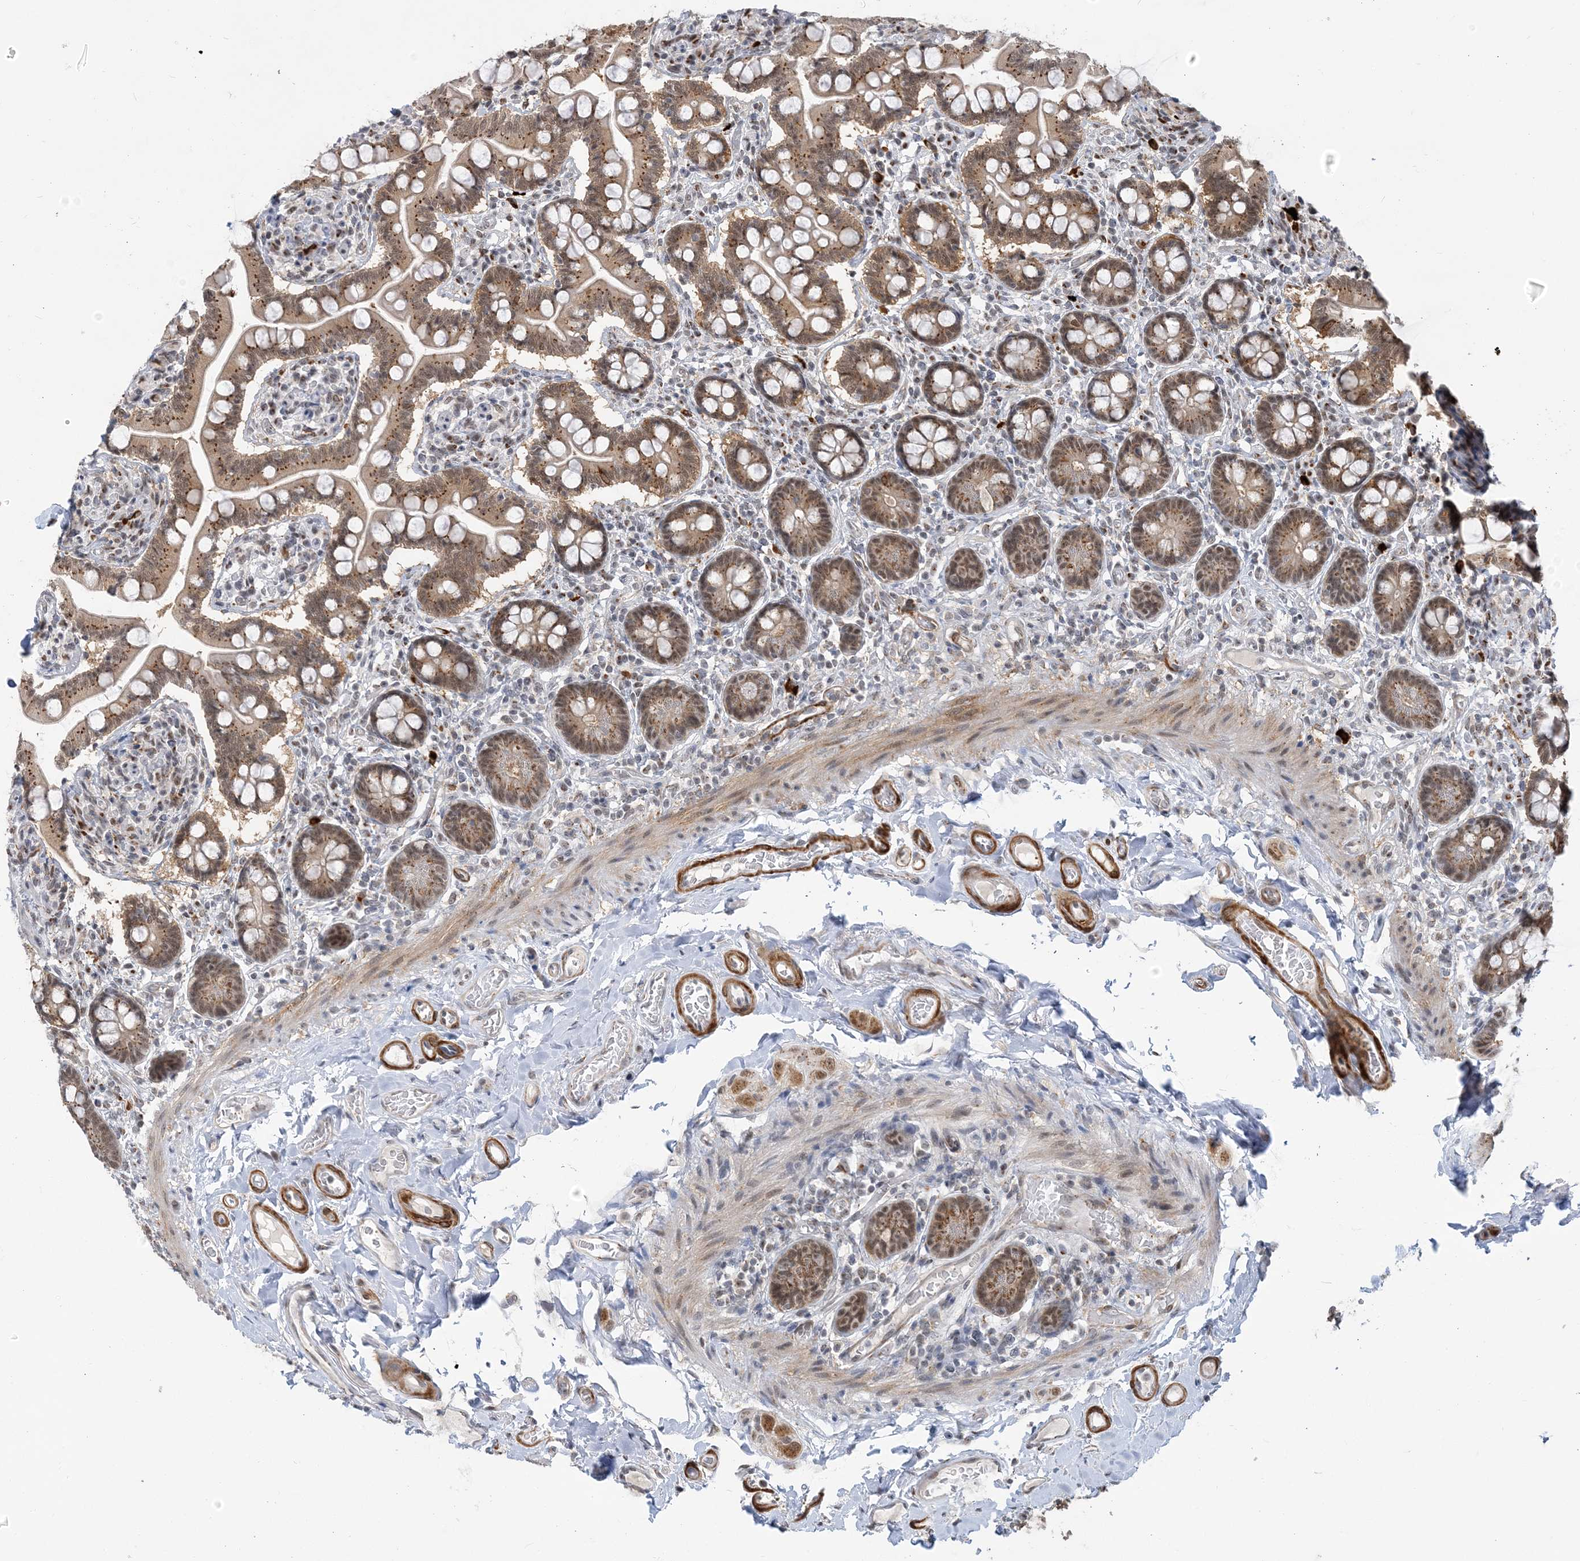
{"staining": {"intensity": "moderate", "quantity": "25%-75%", "location": "cytoplasmic/membranous,nuclear"}, "tissue": "small intestine", "cell_type": "Glandular cells", "image_type": "normal", "snomed": [{"axis": "morphology", "description": "Normal tissue, NOS"}, {"axis": "topography", "description": "Small intestine"}], "caption": "Small intestine stained with immunohistochemistry (IHC) displays moderate cytoplasmic/membranous,nuclear positivity in about 25%-75% of glandular cells. (brown staining indicates protein expression, while blue staining denotes nuclei).", "gene": "PLRG1", "patient": {"sex": "female", "age": 64}}